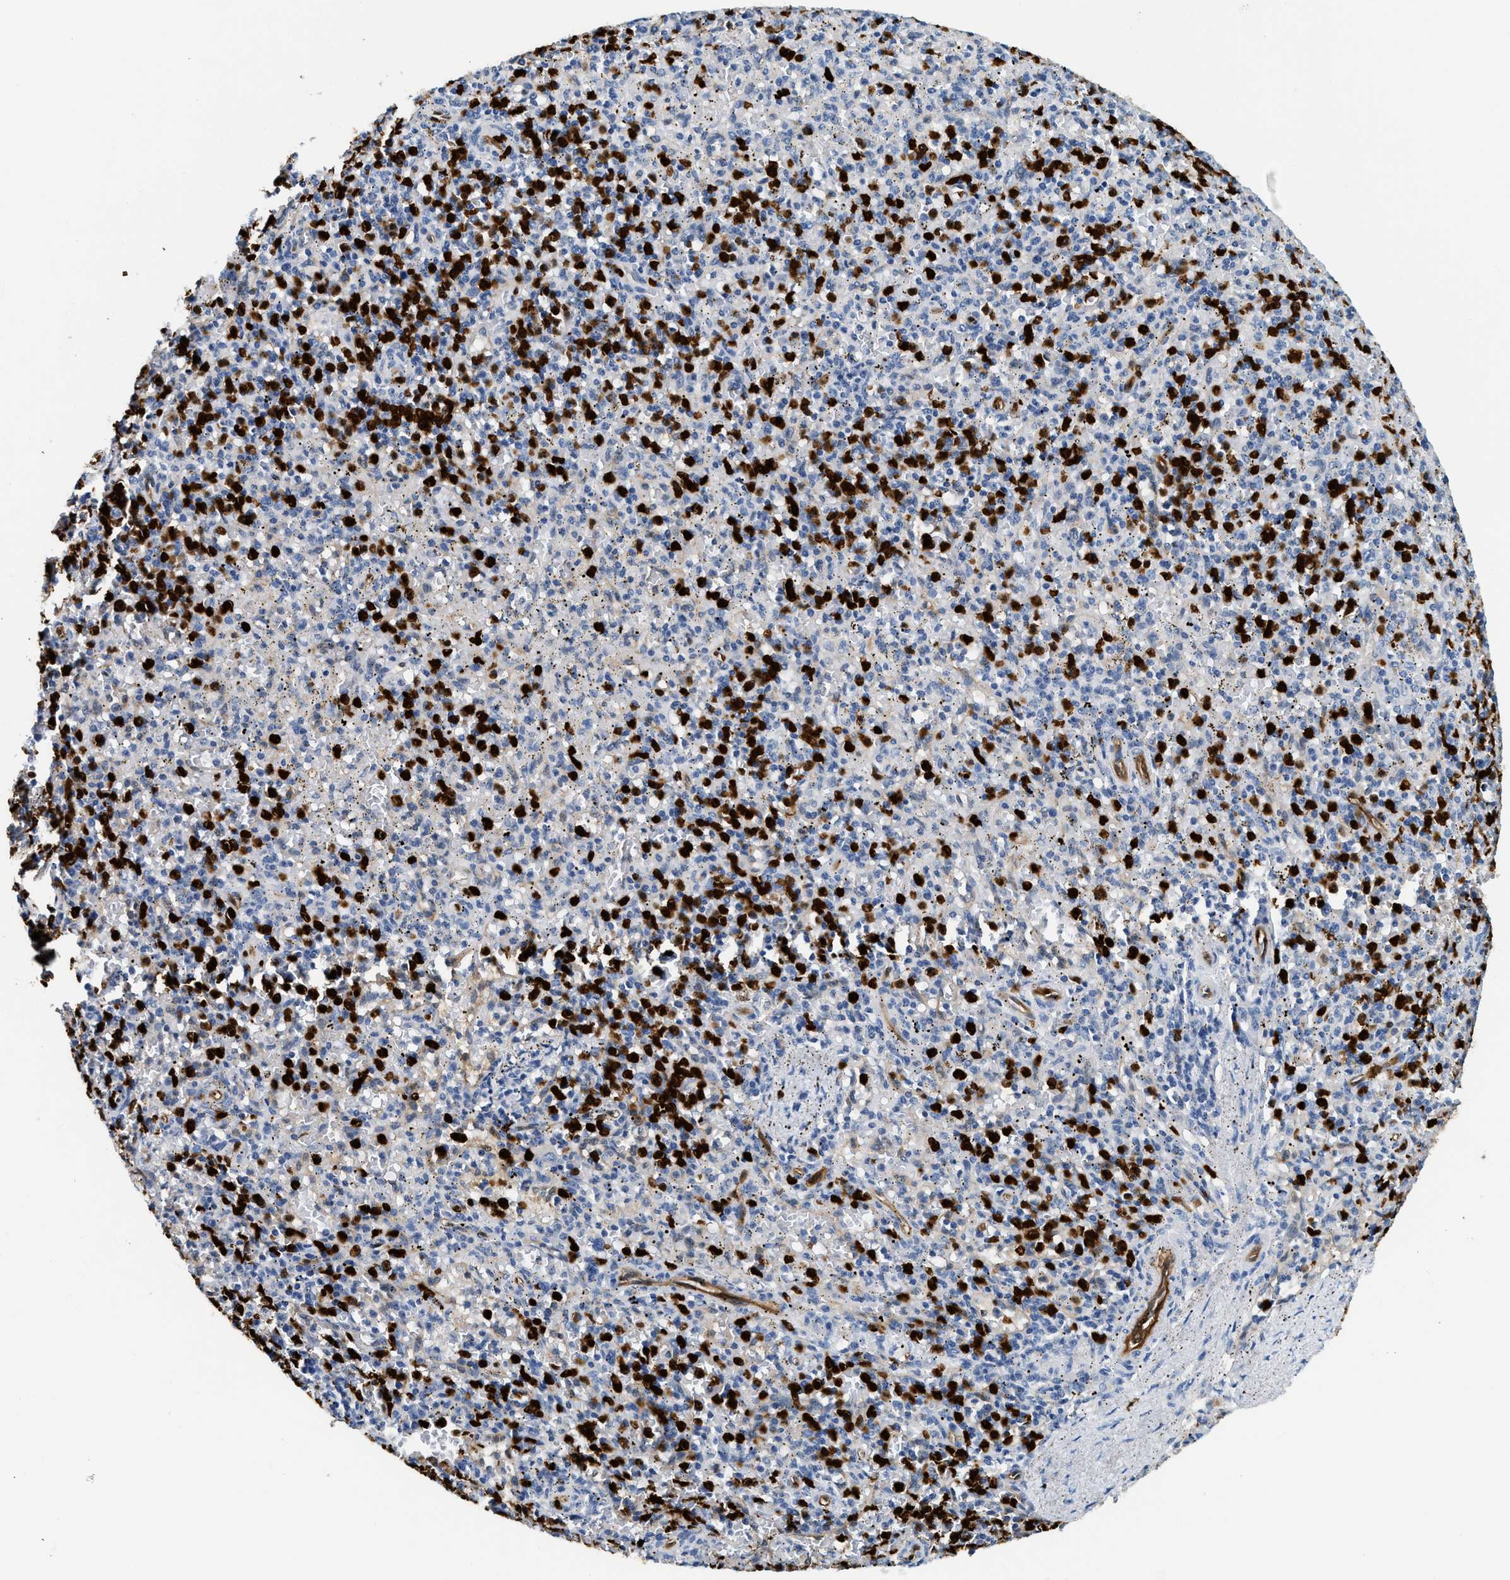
{"staining": {"intensity": "strong", "quantity": "25%-75%", "location": "cytoplasmic/membranous"}, "tissue": "spleen", "cell_type": "Cells in red pulp", "image_type": "normal", "snomed": [{"axis": "morphology", "description": "Normal tissue, NOS"}, {"axis": "topography", "description": "Spleen"}], "caption": "Unremarkable spleen reveals strong cytoplasmic/membranous positivity in about 25%-75% of cells in red pulp.", "gene": "ANXA3", "patient": {"sex": "male", "age": 72}}